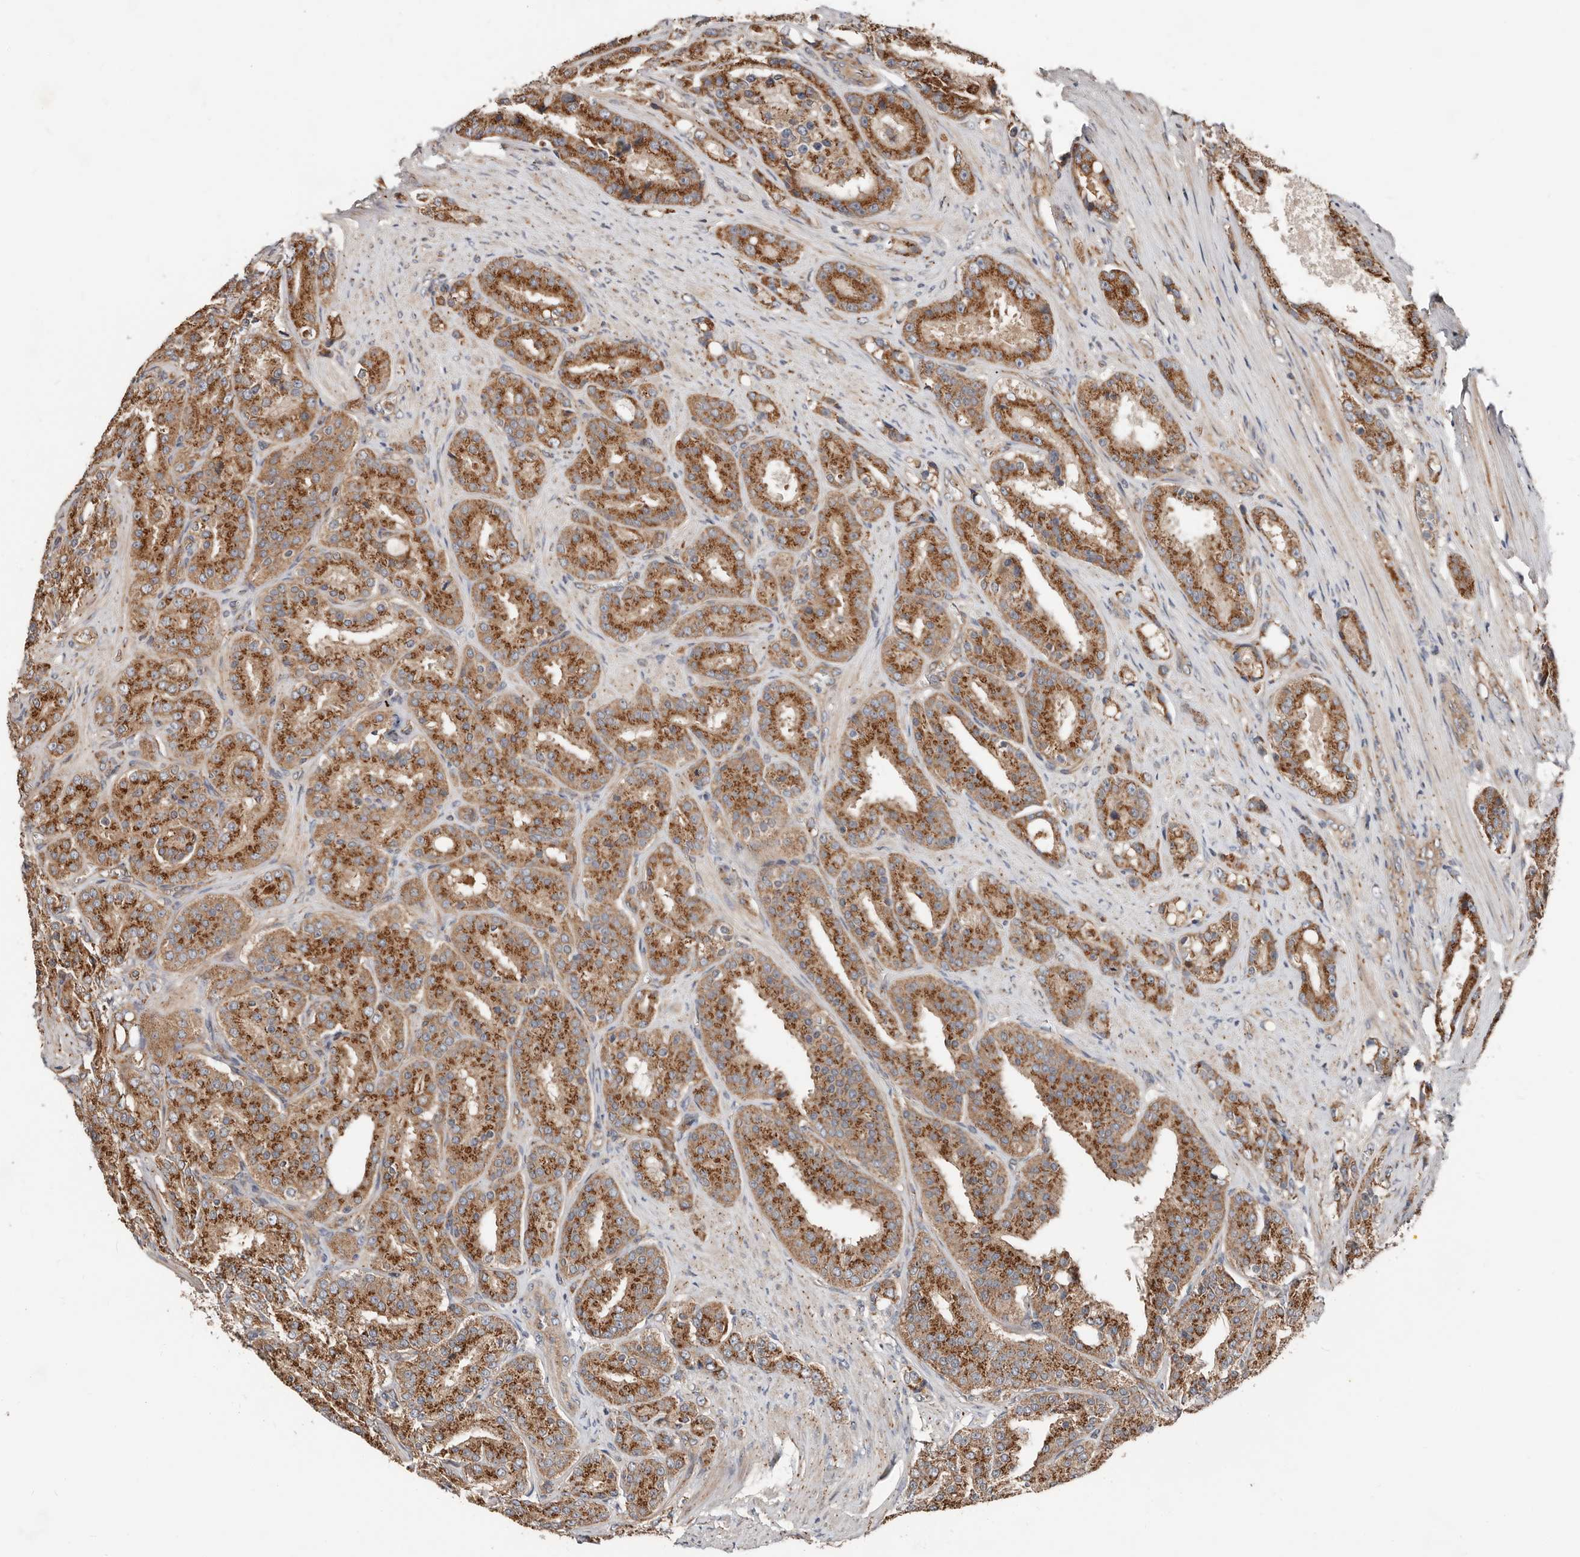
{"staining": {"intensity": "strong", "quantity": ">75%", "location": "cytoplasmic/membranous"}, "tissue": "prostate cancer", "cell_type": "Tumor cells", "image_type": "cancer", "snomed": [{"axis": "morphology", "description": "Adenocarcinoma, High grade"}, {"axis": "topography", "description": "Prostate"}], "caption": "Immunohistochemistry (IHC) image of human adenocarcinoma (high-grade) (prostate) stained for a protein (brown), which reveals high levels of strong cytoplasmic/membranous expression in about >75% of tumor cells.", "gene": "COG1", "patient": {"sex": "male", "age": 60}}